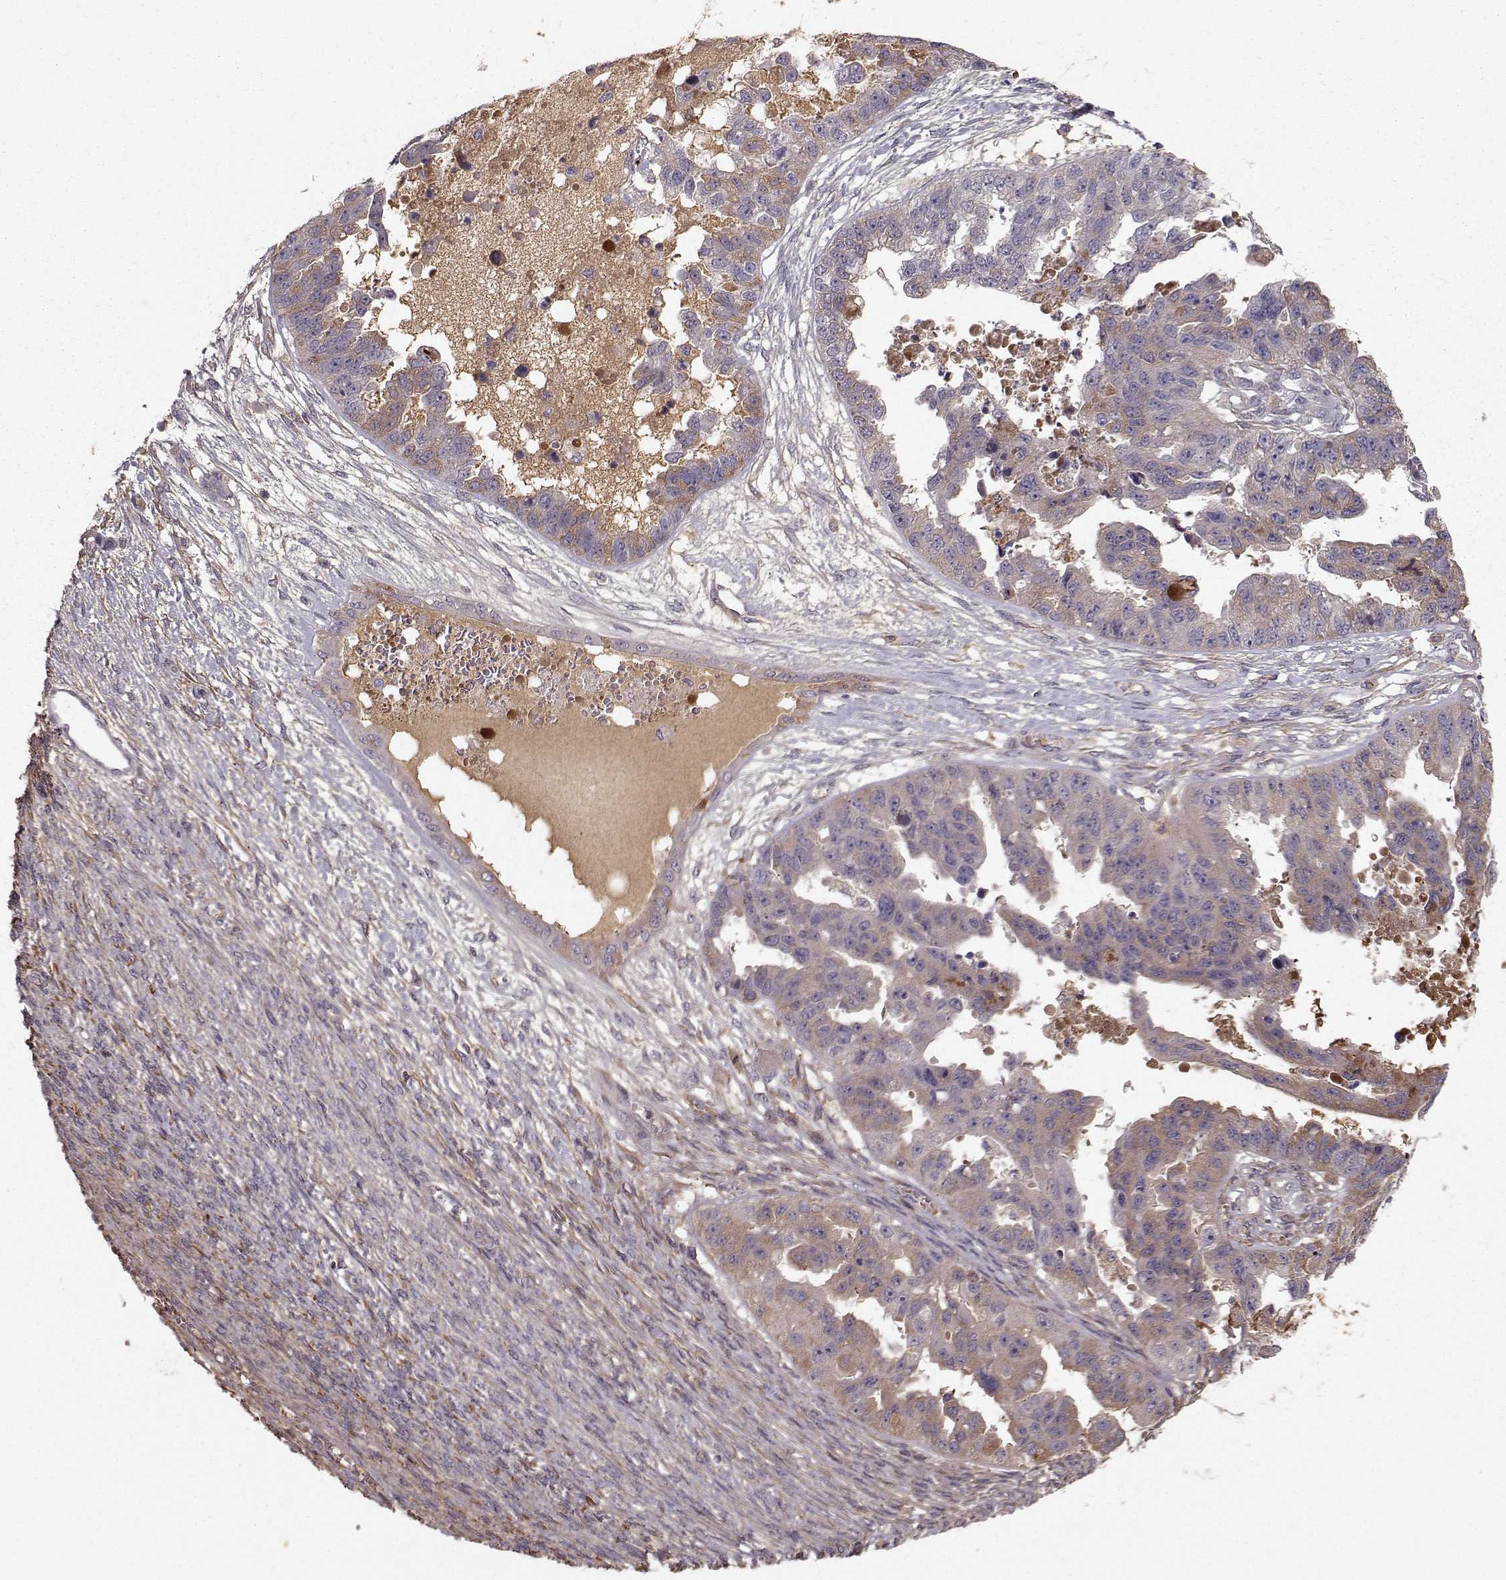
{"staining": {"intensity": "weak", "quantity": "<25%", "location": "cytoplasmic/membranous"}, "tissue": "ovarian cancer", "cell_type": "Tumor cells", "image_type": "cancer", "snomed": [{"axis": "morphology", "description": "Cystadenocarcinoma, serous, NOS"}, {"axis": "topography", "description": "Ovary"}], "caption": "This is an IHC micrograph of ovarian serous cystadenocarcinoma. There is no expression in tumor cells.", "gene": "WNT6", "patient": {"sex": "female", "age": 58}}